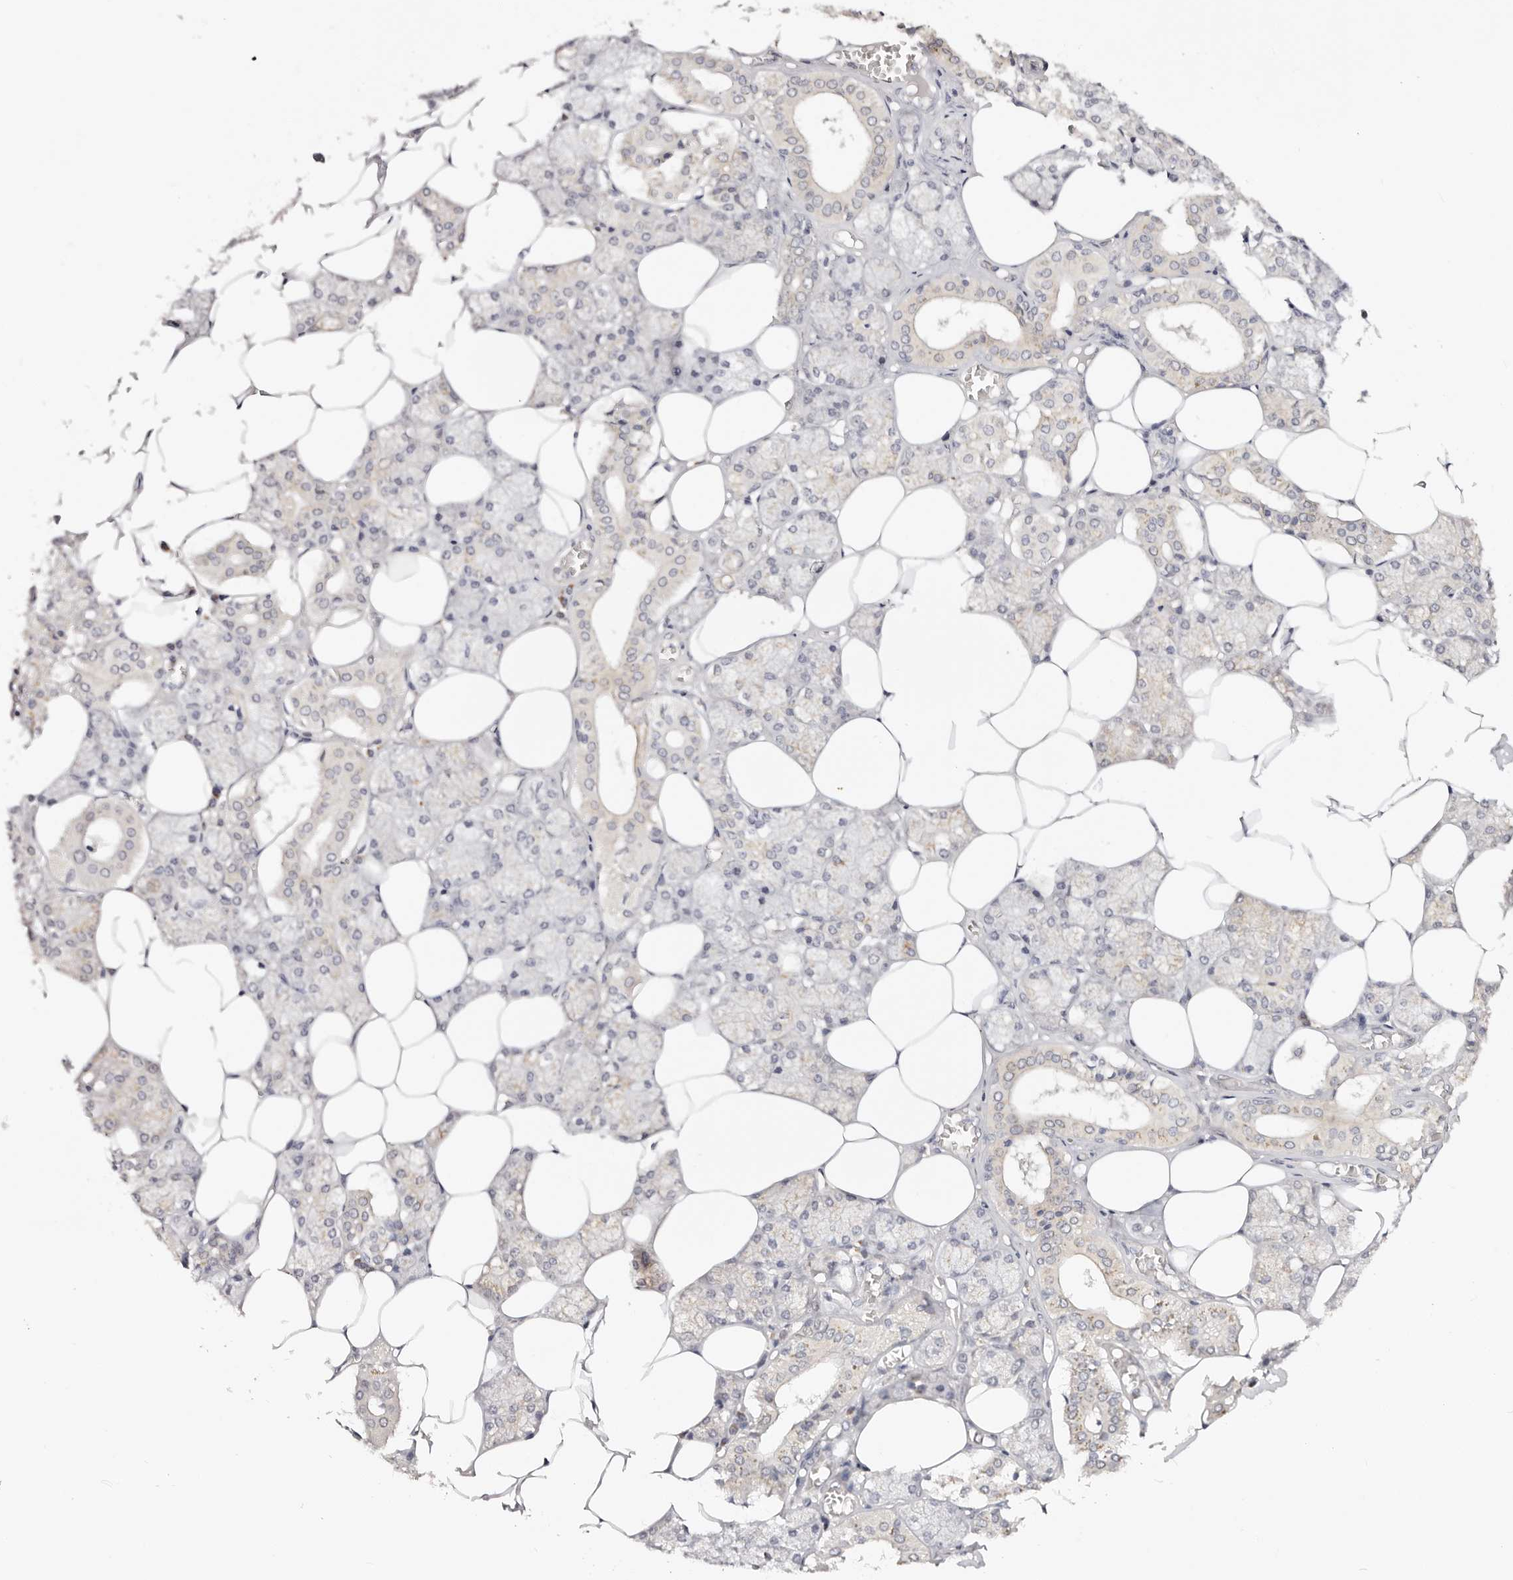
{"staining": {"intensity": "moderate", "quantity": "25%-75%", "location": "cytoplasmic/membranous"}, "tissue": "salivary gland", "cell_type": "Glandular cells", "image_type": "normal", "snomed": [{"axis": "morphology", "description": "Normal tissue, NOS"}, {"axis": "topography", "description": "Salivary gland"}], "caption": "Protein analysis of normal salivary gland shows moderate cytoplasmic/membranous positivity in about 25%-75% of glandular cells.", "gene": "VIPAS39", "patient": {"sex": "male", "age": 62}}